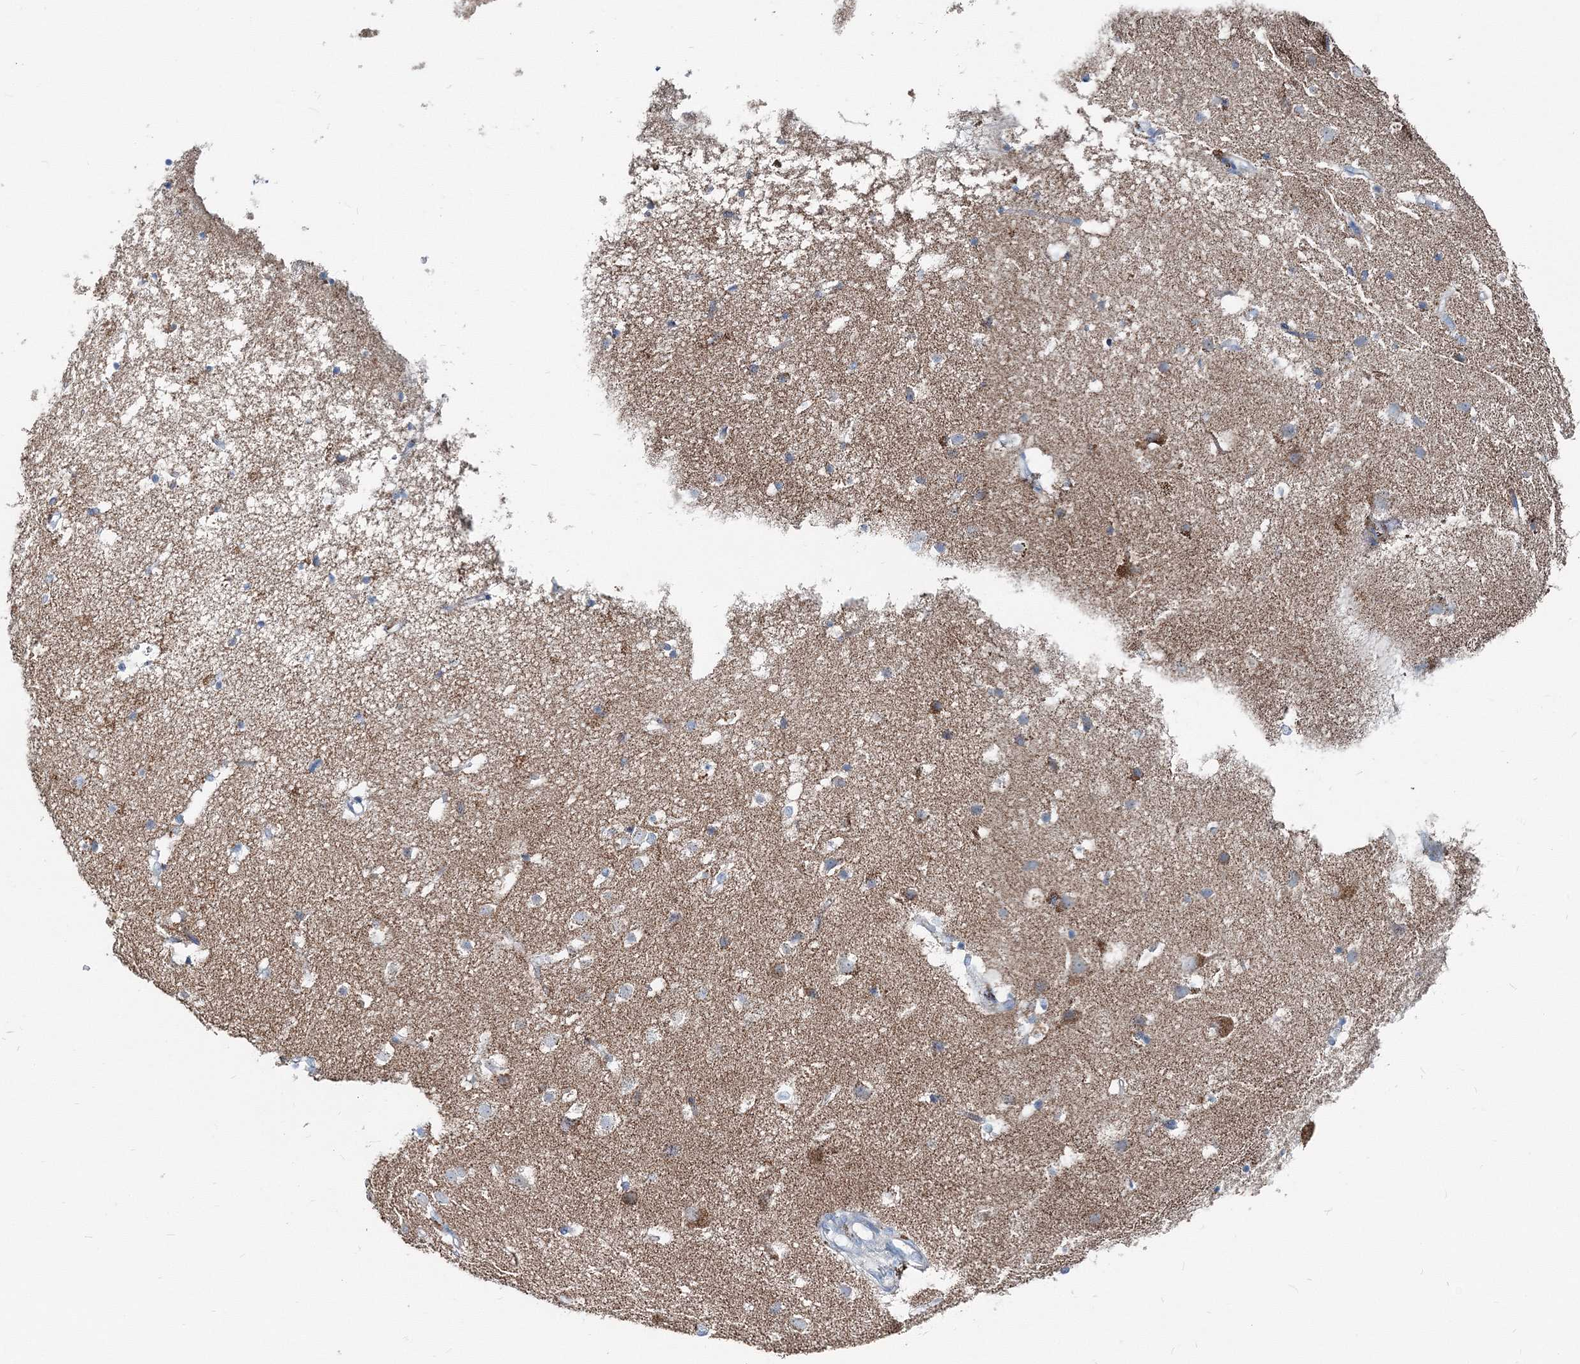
{"staining": {"intensity": "negative", "quantity": "none", "location": "none"}, "tissue": "cerebral cortex", "cell_type": "Endothelial cells", "image_type": "normal", "snomed": [{"axis": "morphology", "description": "Normal tissue, NOS"}, {"axis": "topography", "description": "Cerebral cortex"}], "caption": "High magnification brightfield microscopy of benign cerebral cortex stained with DAB (brown) and counterstained with hematoxylin (blue): endothelial cells show no significant expression.", "gene": "GABARAPL2", "patient": {"sex": "male", "age": 54}}